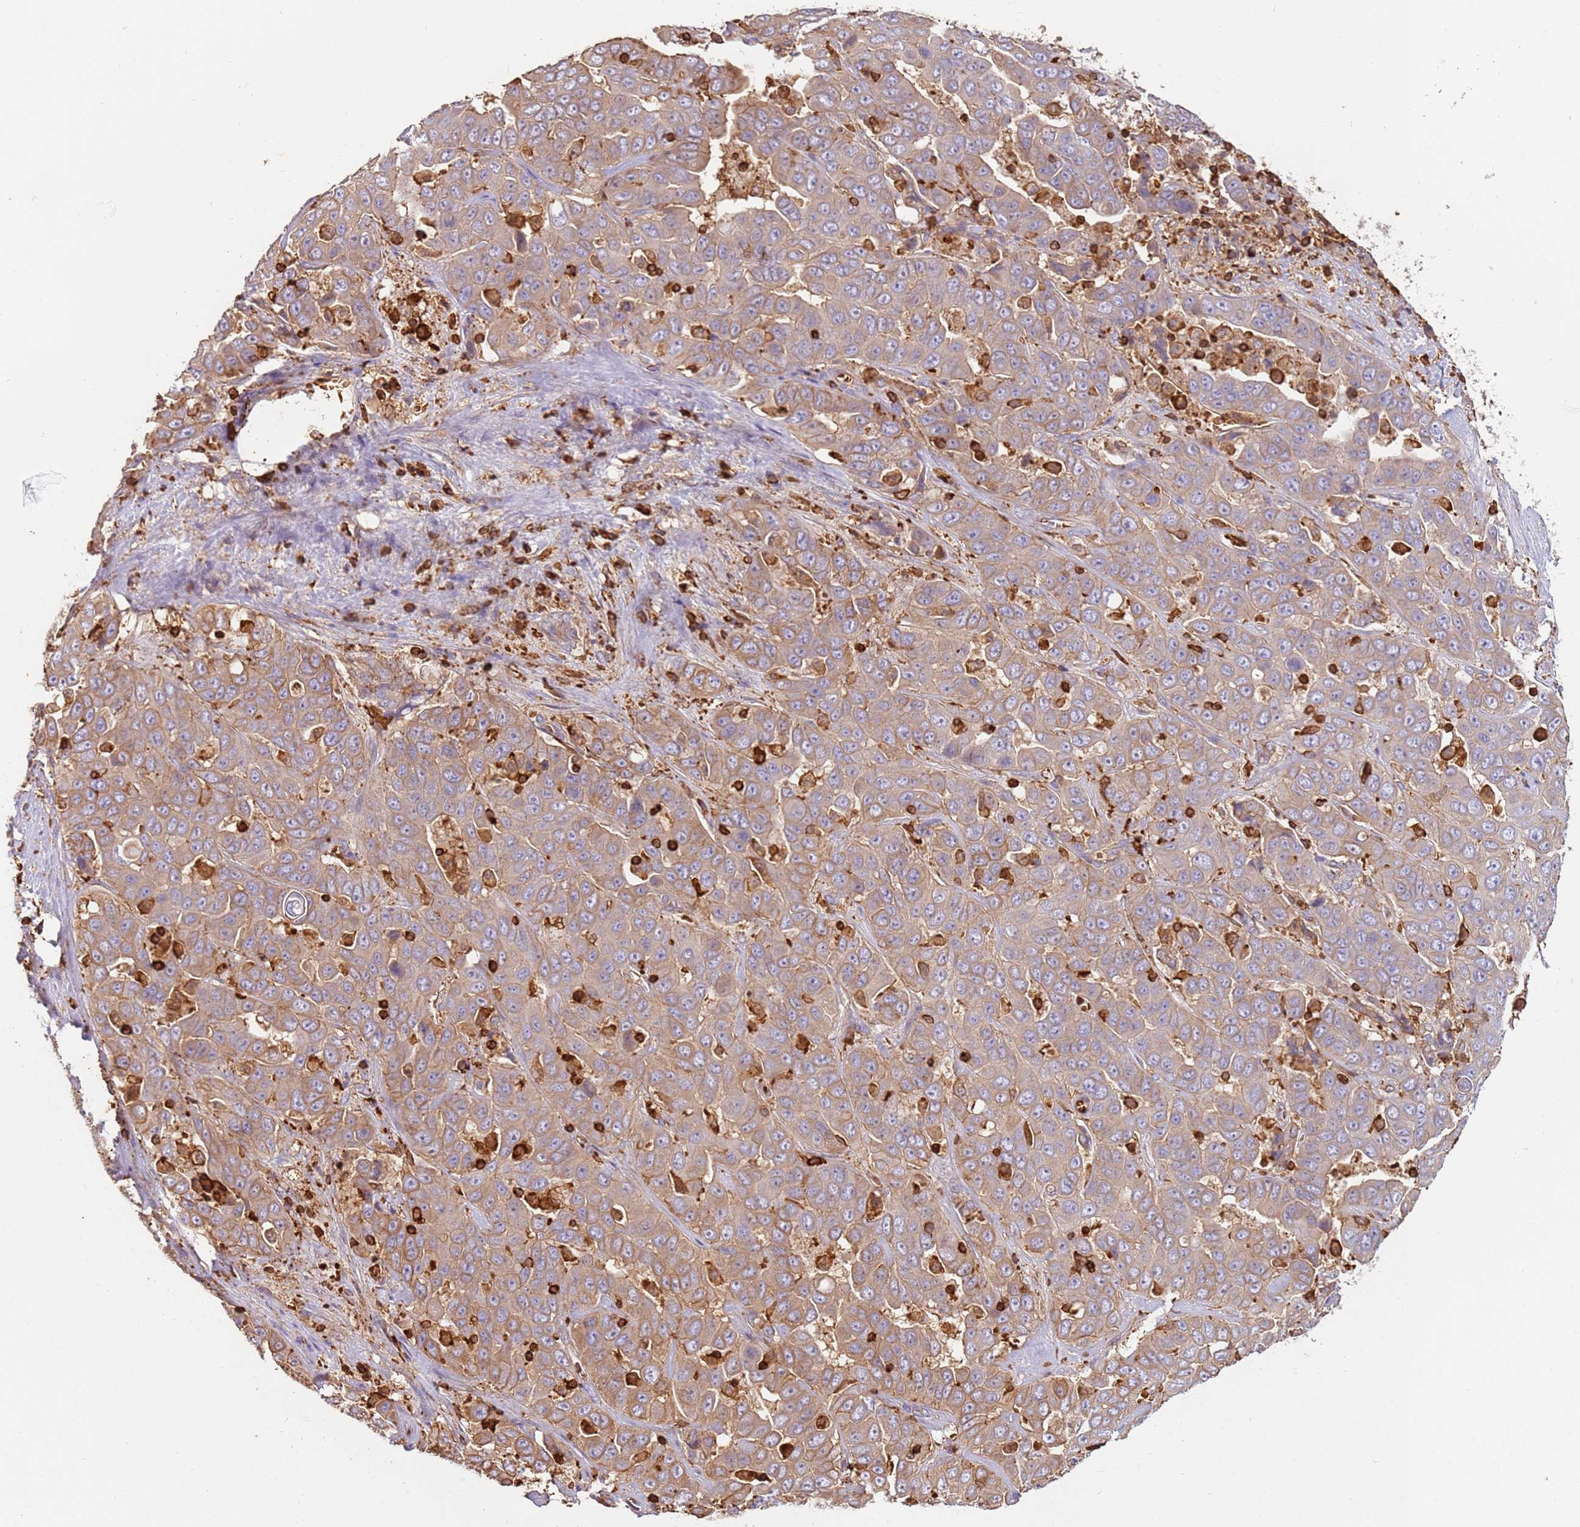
{"staining": {"intensity": "moderate", "quantity": "<25%", "location": "cytoplasmic/membranous"}, "tissue": "liver cancer", "cell_type": "Tumor cells", "image_type": "cancer", "snomed": [{"axis": "morphology", "description": "Cholangiocarcinoma"}, {"axis": "topography", "description": "Liver"}], "caption": "About <25% of tumor cells in cholangiocarcinoma (liver) exhibit moderate cytoplasmic/membranous protein positivity as visualized by brown immunohistochemical staining.", "gene": "OR6P1", "patient": {"sex": "female", "age": 52}}